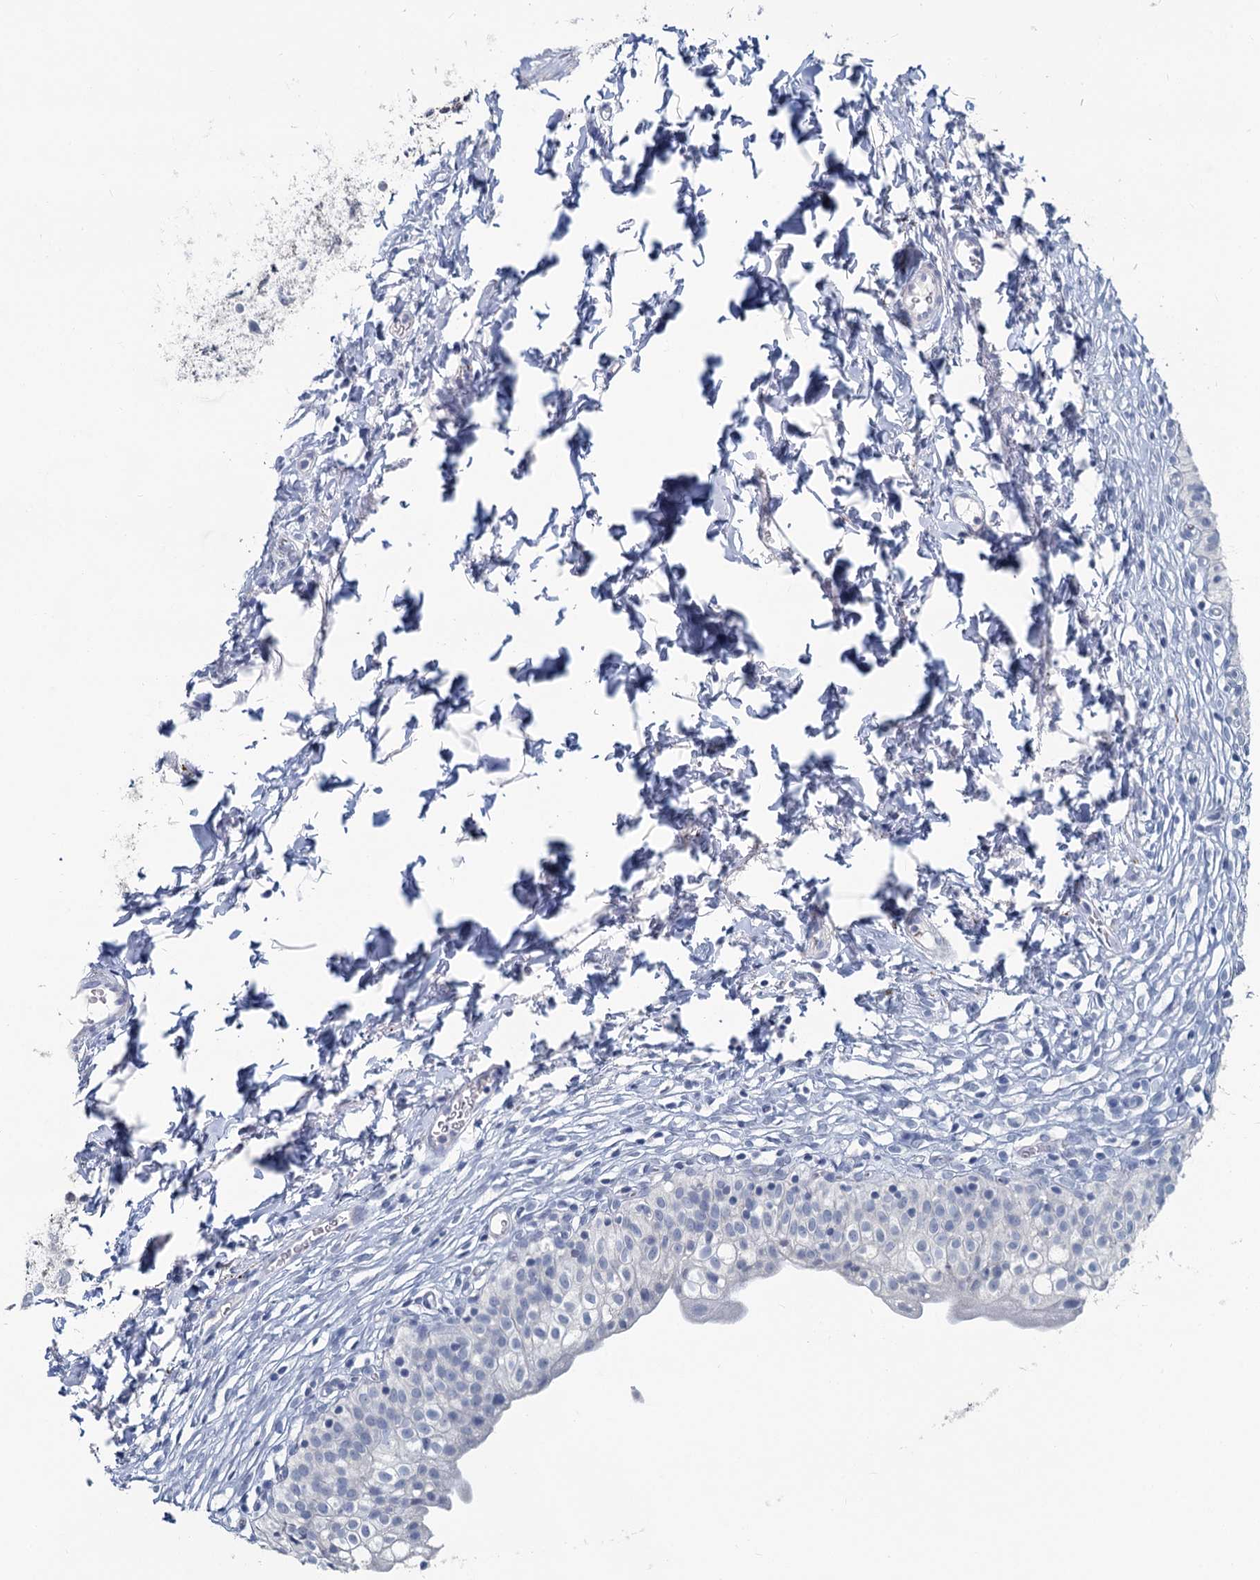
{"staining": {"intensity": "negative", "quantity": "none", "location": "none"}, "tissue": "urinary bladder", "cell_type": "Urothelial cells", "image_type": "normal", "snomed": [{"axis": "morphology", "description": "Normal tissue, NOS"}, {"axis": "topography", "description": "Urinary bladder"}], "caption": "High power microscopy image of an immunohistochemistry micrograph of benign urinary bladder, revealing no significant positivity in urothelial cells.", "gene": "CHGA", "patient": {"sex": "male", "age": 55}}